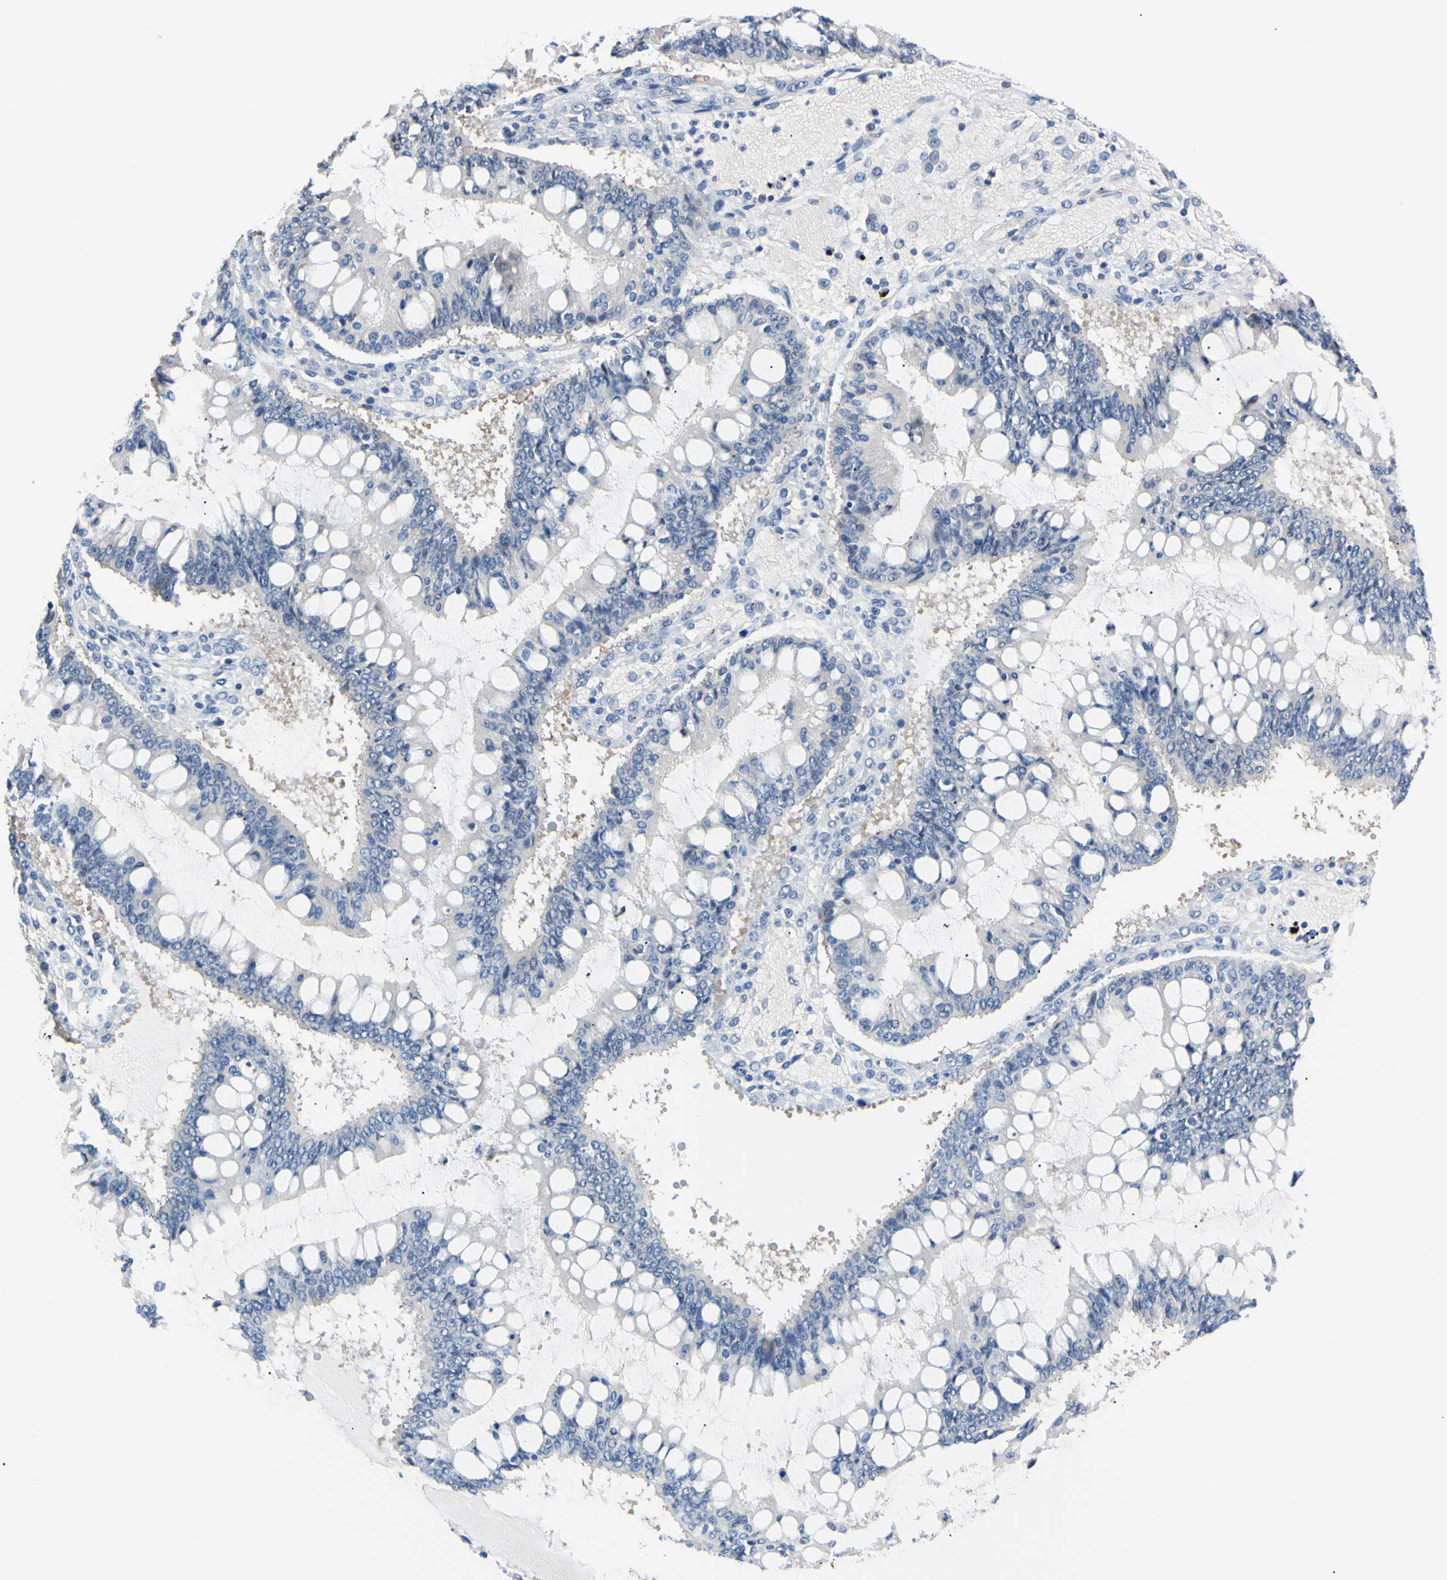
{"staining": {"intensity": "negative", "quantity": "none", "location": "none"}, "tissue": "ovarian cancer", "cell_type": "Tumor cells", "image_type": "cancer", "snomed": [{"axis": "morphology", "description": "Cystadenocarcinoma, mucinous, NOS"}, {"axis": "topography", "description": "Ovary"}], "caption": "The histopathology image displays no staining of tumor cells in ovarian cancer.", "gene": "RARS1", "patient": {"sex": "female", "age": 73}}